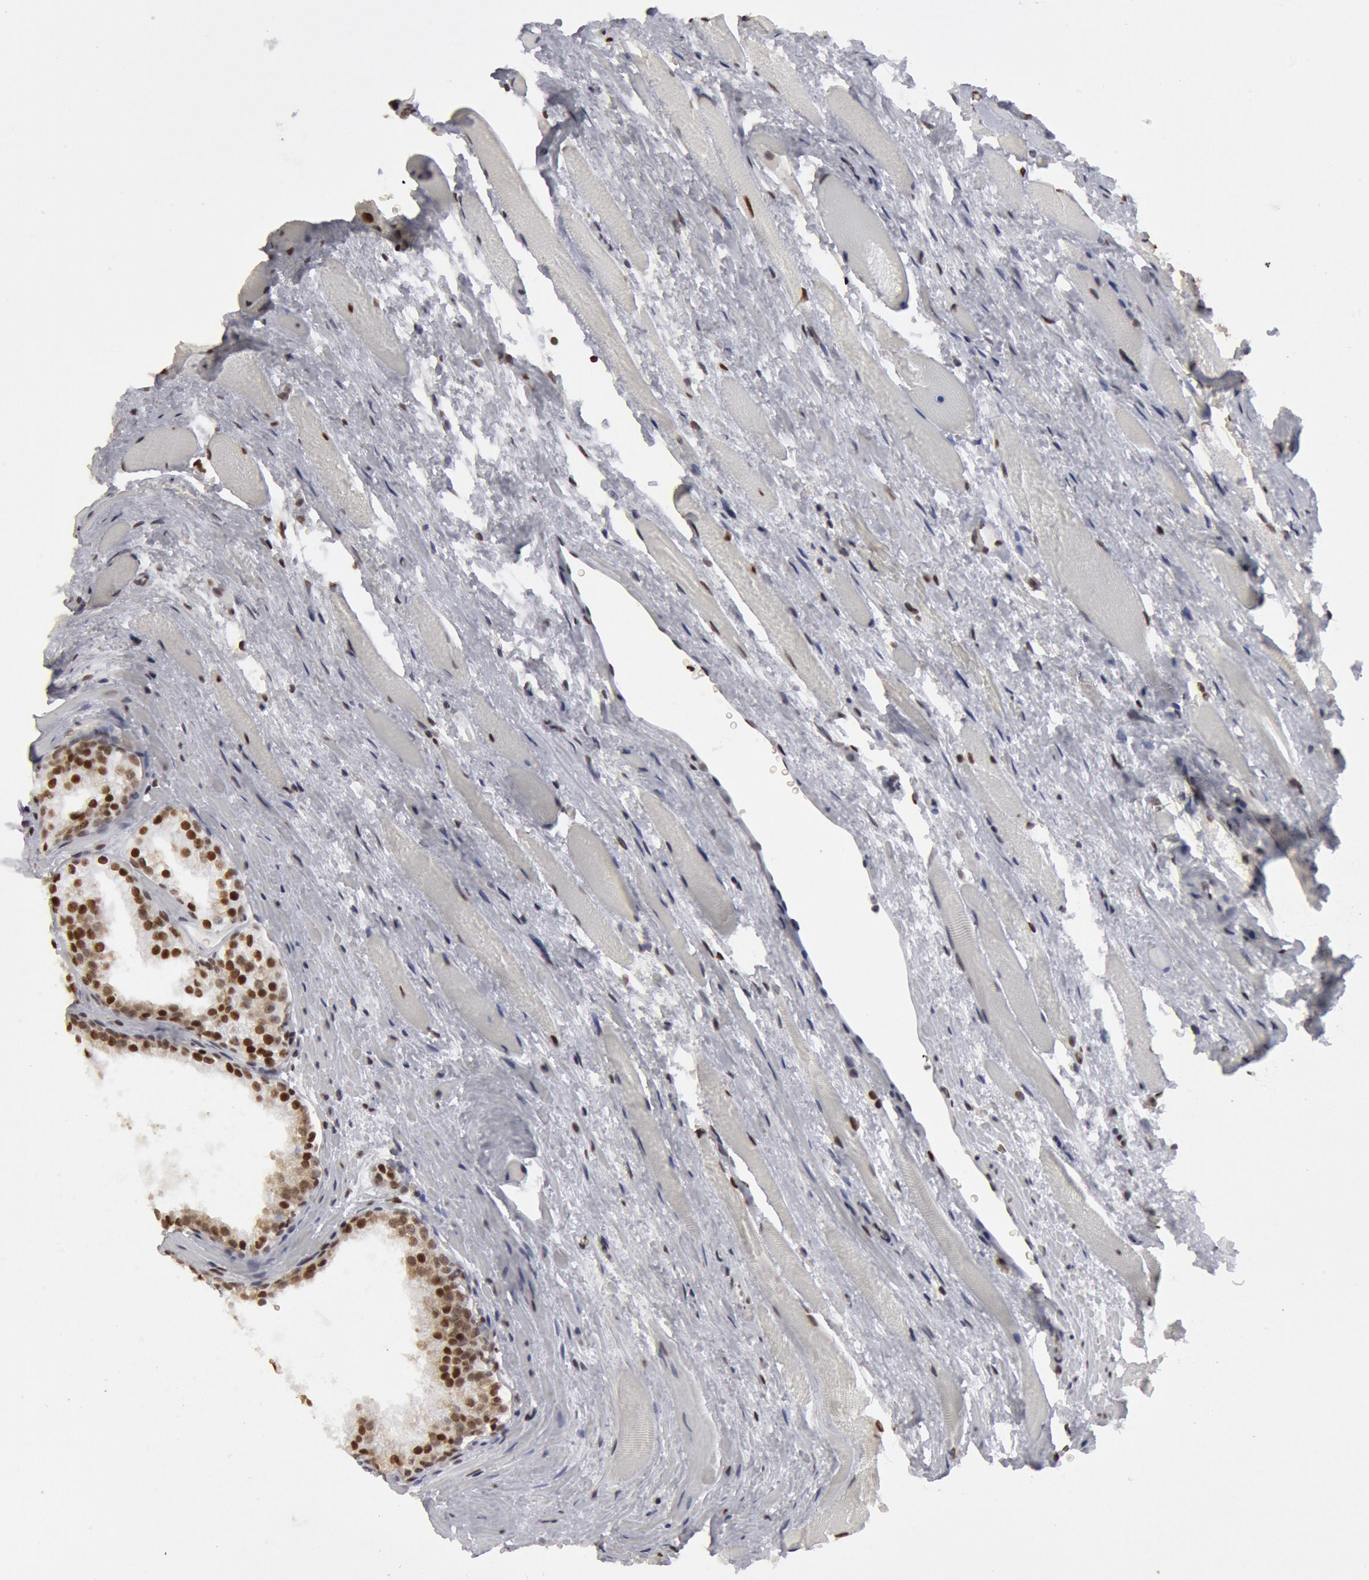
{"staining": {"intensity": "moderate", "quantity": ">75%", "location": "cytoplasmic/membranous,nuclear"}, "tissue": "prostate cancer", "cell_type": "Tumor cells", "image_type": "cancer", "snomed": [{"axis": "morphology", "description": "Adenocarcinoma, Medium grade"}, {"axis": "topography", "description": "Prostate"}], "caption": "A brown stain shows moderate cytoplasmic/membranous and nuclear positivity of a protein in human prostate cancer tumor cells.", "gene": "SUB1", "patient": {"sex": "male", "age": 72}}